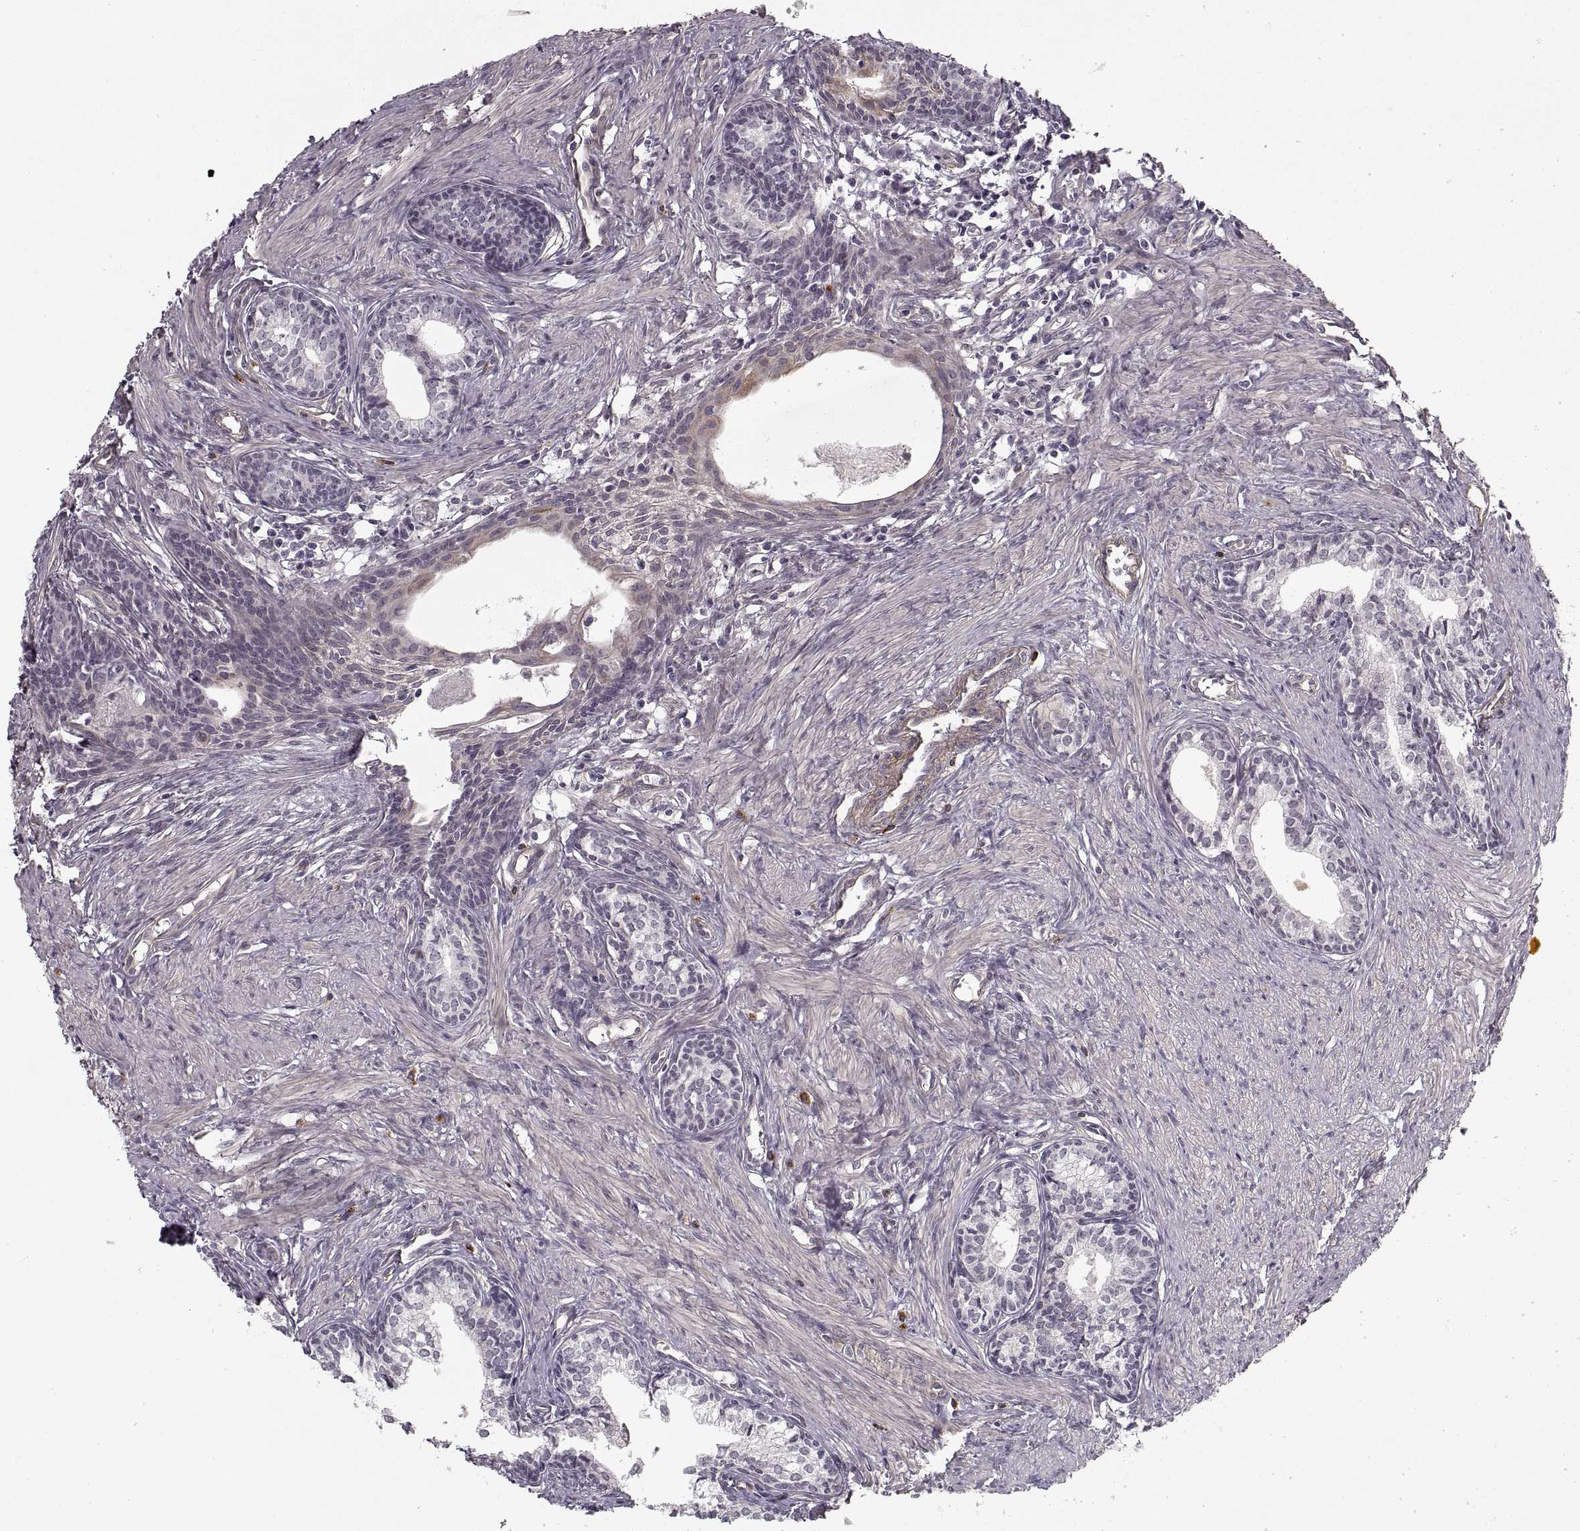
{"staining": {"intensity": "negative", "quantity": "none", "location": "none"}, "tissue": "prostate", "cell_type": "Glandular cells", "image_type": "normal", "snomed": [{"axis": "morphology", "description": "Normal tissue, NOS"}, {"axis": "topography", "description": "Prostate"}], "caption": "Benign prostate was stained to show a protein in brown. There is no significant positivity in glandular cells. (Brightfield microscopy of DAB immunohistochemistry (IHC) at high magnification).", "gene": "LAMB2", "patient": {"sex": "male", "age": 60}}